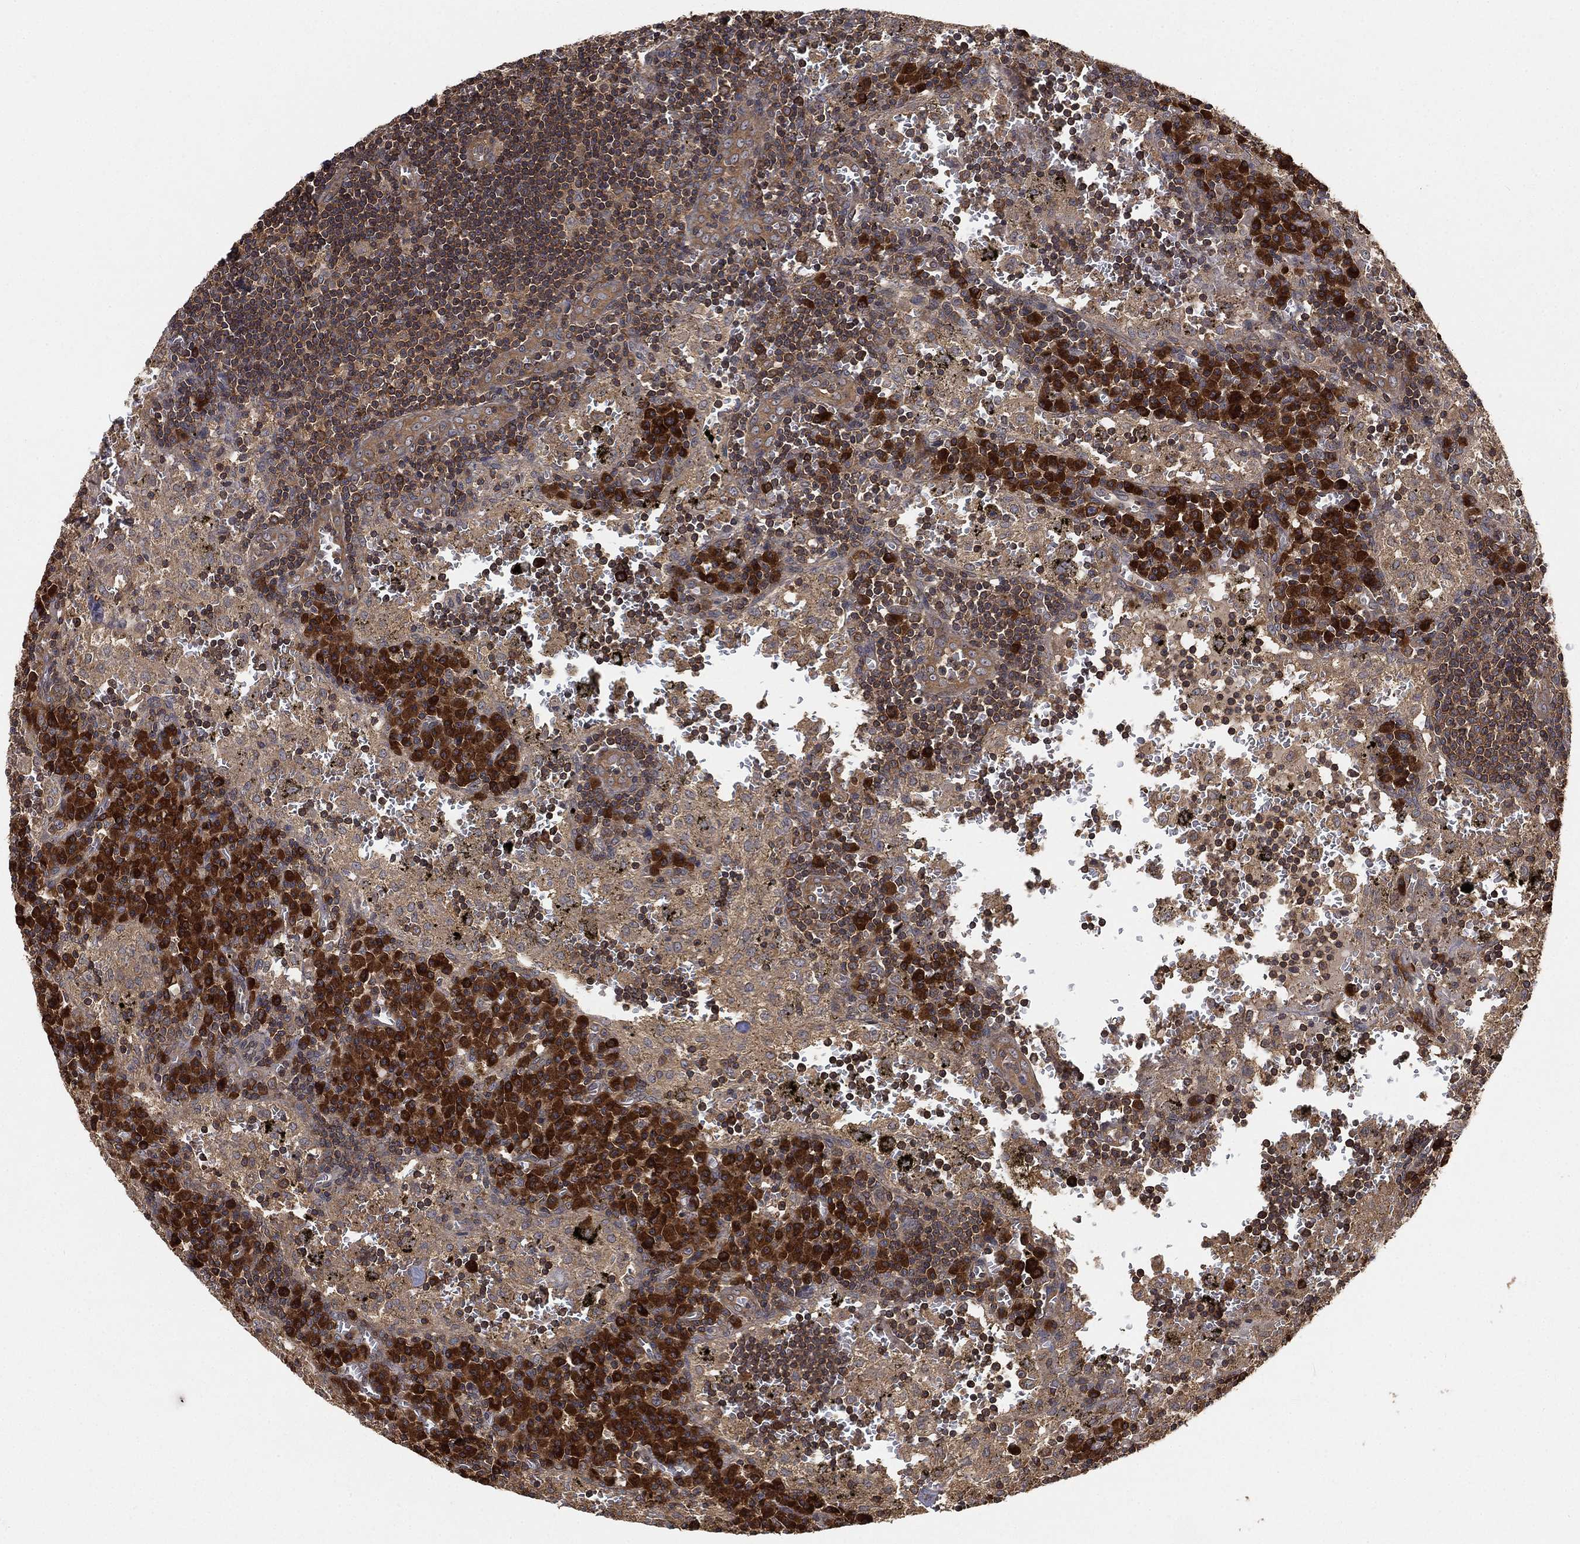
{"staining": {"intensity": "strong", "quantity": "<25%", "location": "cytoplasmic/membranous"}, "tissue": "lymph node", "cell_type": "Germinal center cells", "image_type": "normal", "snomed": [{"axis": "morphology", "description": "Normal tissue, NOS"}, {"axis": "topography", "description": "Lymph node"}], "caption": "Lymph node stained with DAB (3,3'-diaminobenzidine) immunohistochemistry (IHC) reveals medium levels of strong cytoplasmic/membranous positivity in approximately <25% of germinal center cells.", "gene": "UBA5", "patient": {"sex": "male", "age": 62}}